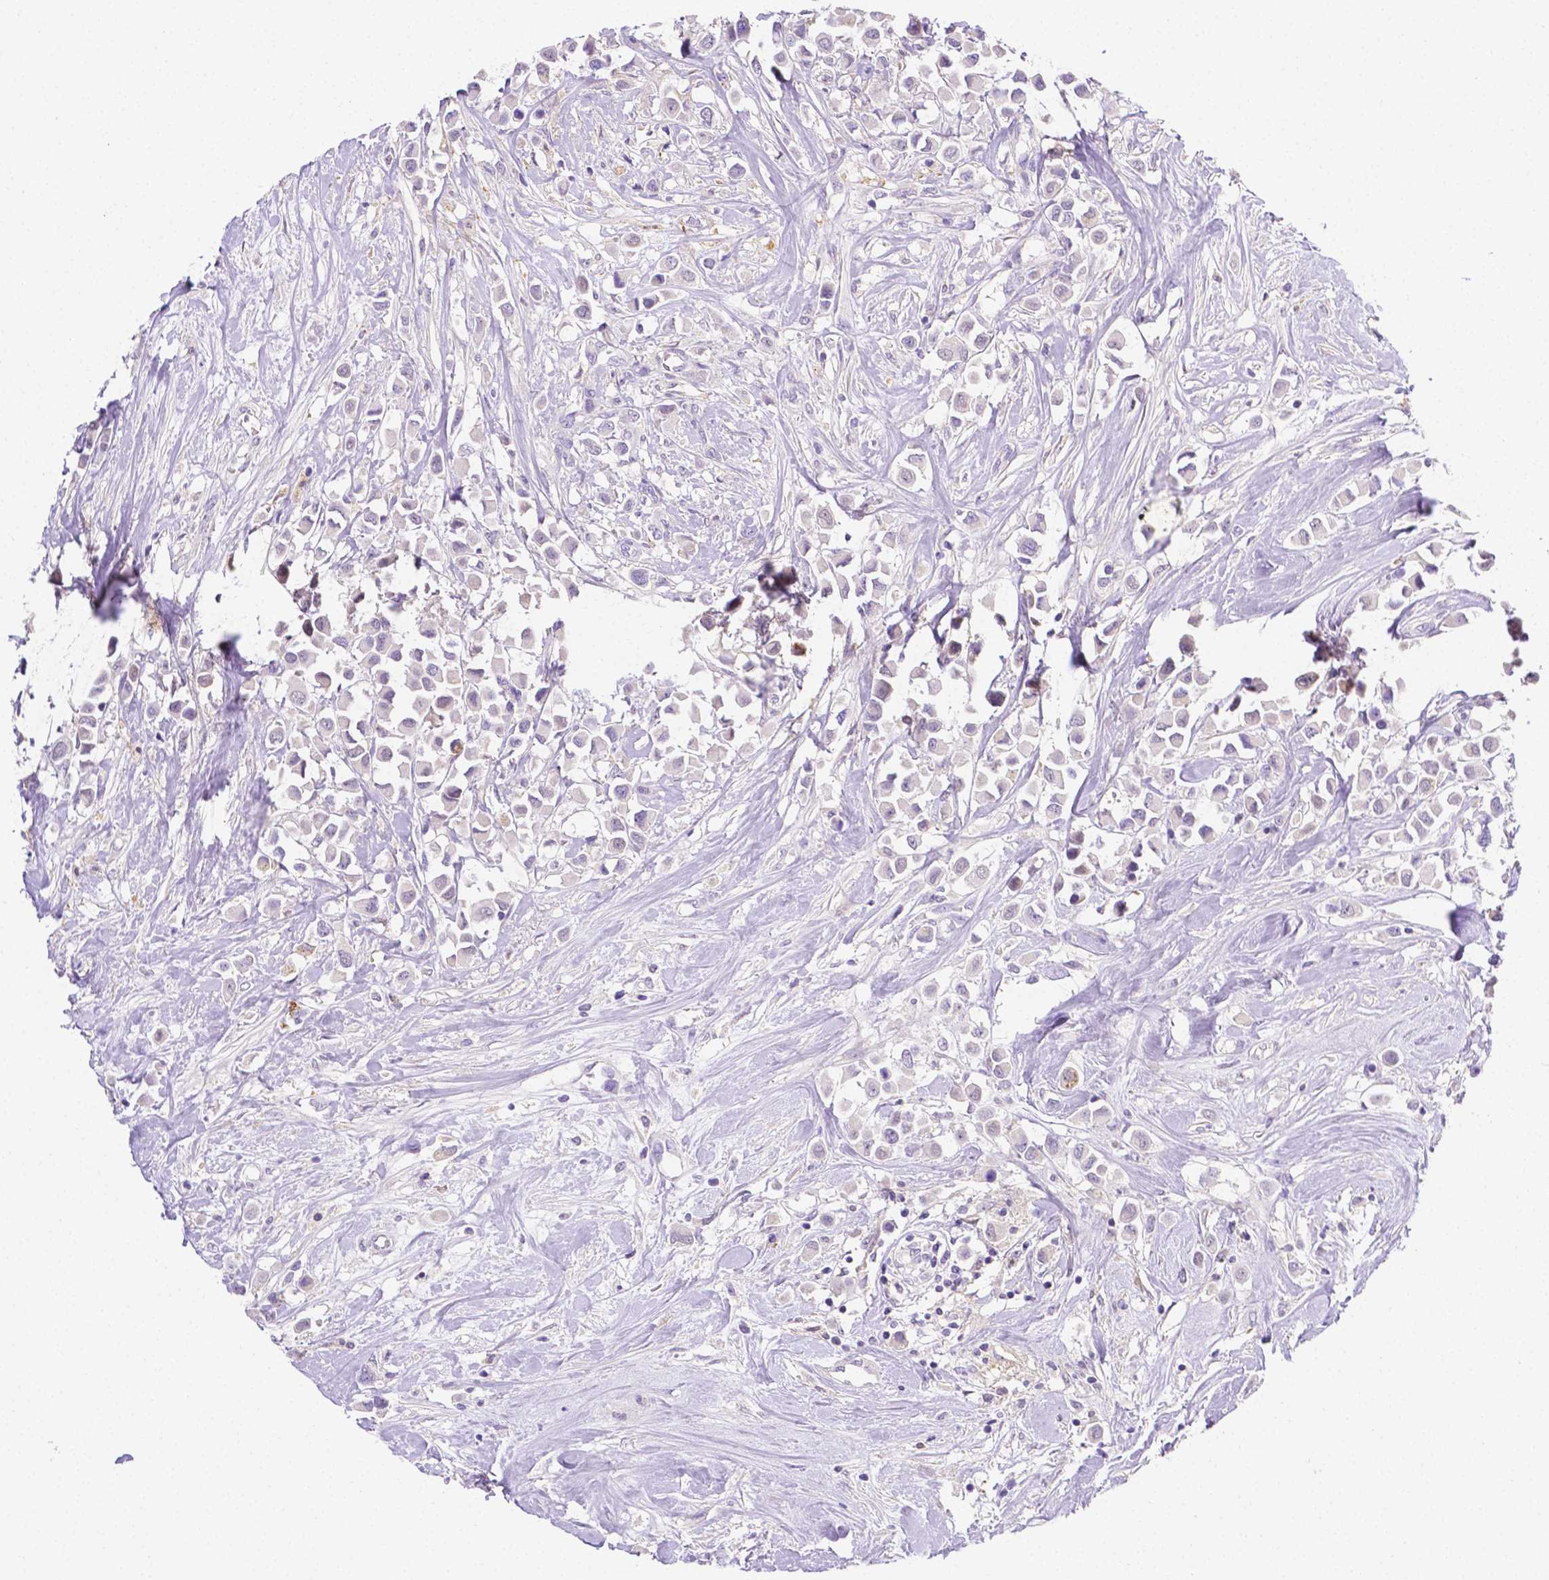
{"staining": {"intensity": "negative", "quantity": "none", "location": "none"}, "tissue": "breast cancer", "cell_type": "Tumor cells", "image_type": "cancer", "snomed": [{"axis": "morphology", "description": "Duct carcinoma"}, {"axis": "topography", "description": "Breast"}], "caption": "High power microscopy micrograph of an IHC photomicrograph of invasive ductal carcinoma (breast), revealing no significant expression in tumor cells. Nuclei are stained in blue.", "gene": "NXPH2", "patient": {"sex": "female", "age": 61}}